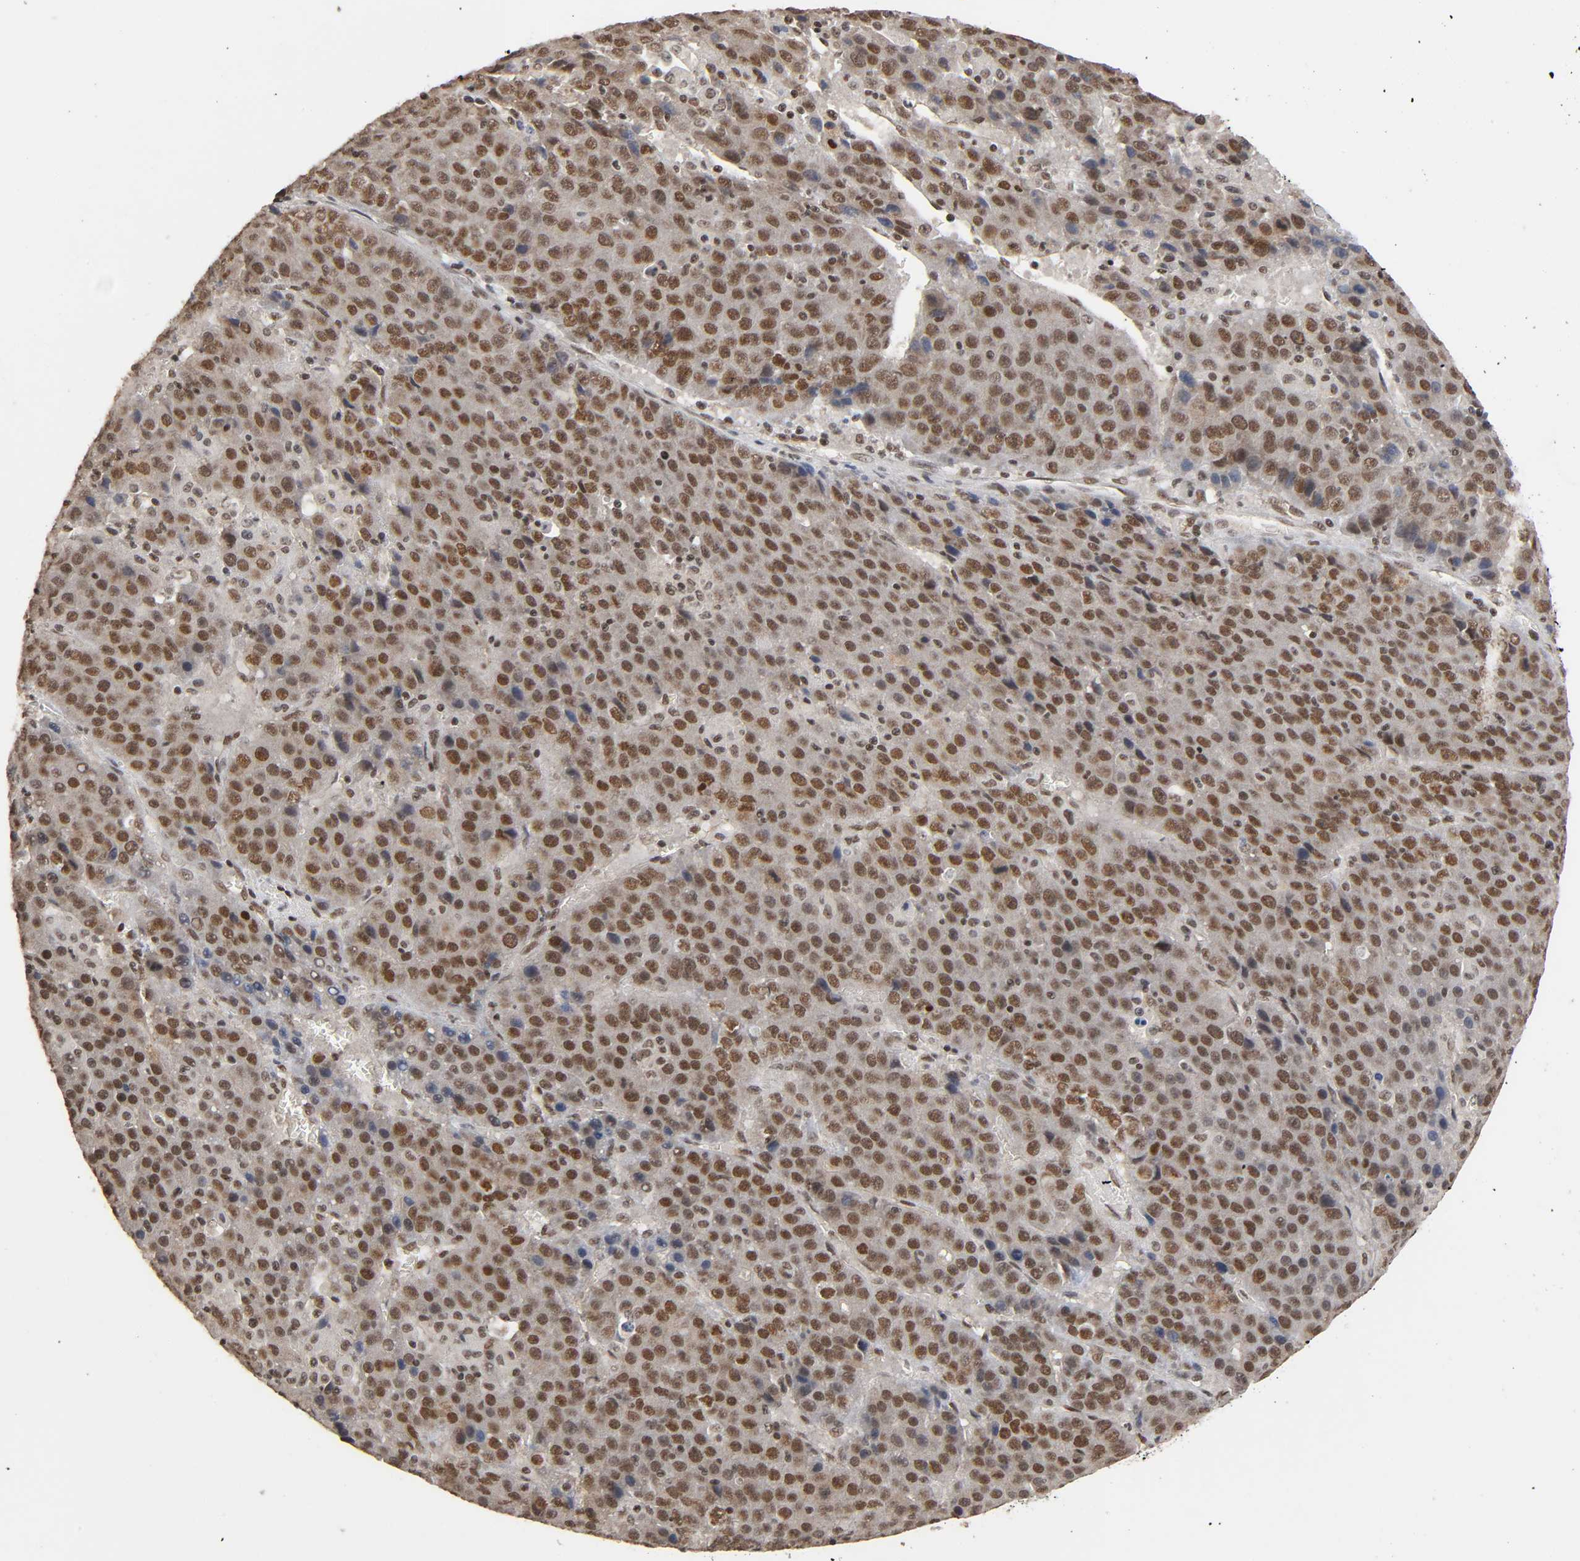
{"staining": {"intensity": "strong", "quantity": ">75%", "location": "cytoplasmic/membranous,nuclear"}, "tissue": "liver cancer", "cell_type": "Tumor cells", "image_type": "cancer", "snomed": [{"axis": "morphology", "description": "Carcinoma, Hepatocellular, NOS"}, {"axis": "topography", "description": "Liver"}], "caption": "Tumor cells demonstrate high levels of strong cytoplasmic/membranous and nuclear positivity in approximately >75% of cells in human hepatocellular carcinoma (liver).", "gene": "ZNF384", "patient": {"sex": "female", "age": 53}}